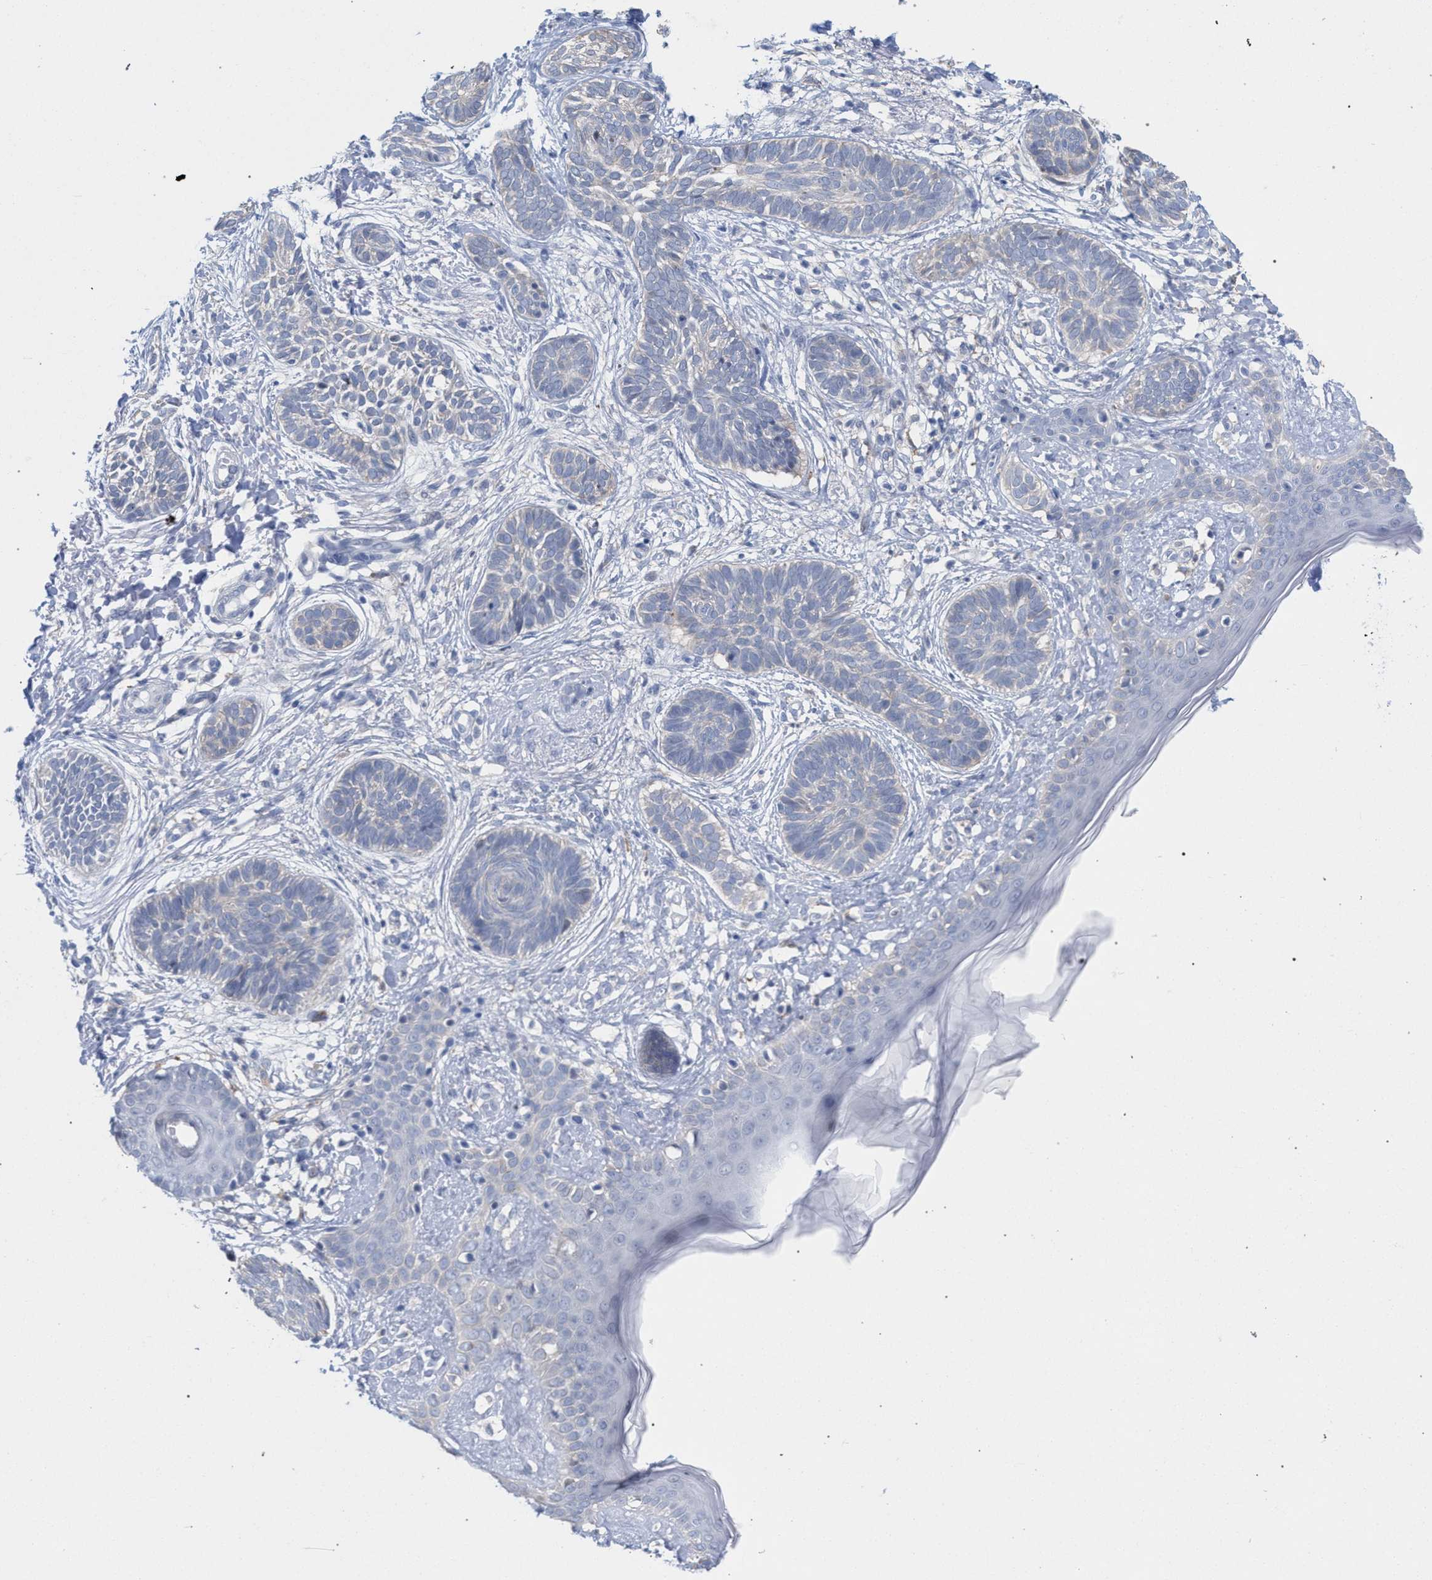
{"staining": {"intensity": "negative", "quantity": "none", "location": "none"}, "tissue": "skin cancer", "cell_type": "Tumor cells", "image_type": "cancer", "snomed": [{"axis": "morphology", "description": "Normal tissue, NOS"}, {"axis": "morphology", "description": "Basal cell carcinoma"}, {"axis": "topography", "description": "Skin"}], "caption": "This histopathology image is of skin cancer (basal cell carcinoma) stained with immunohistochemistry (IHC) to label a protein in brown with the nuclei are counter-stained blue. There is no expression in tumor cells. (DAB IHC, high magnification).", "gene": "FHOD3", "patient": {"sex": "male", "age": 63}}